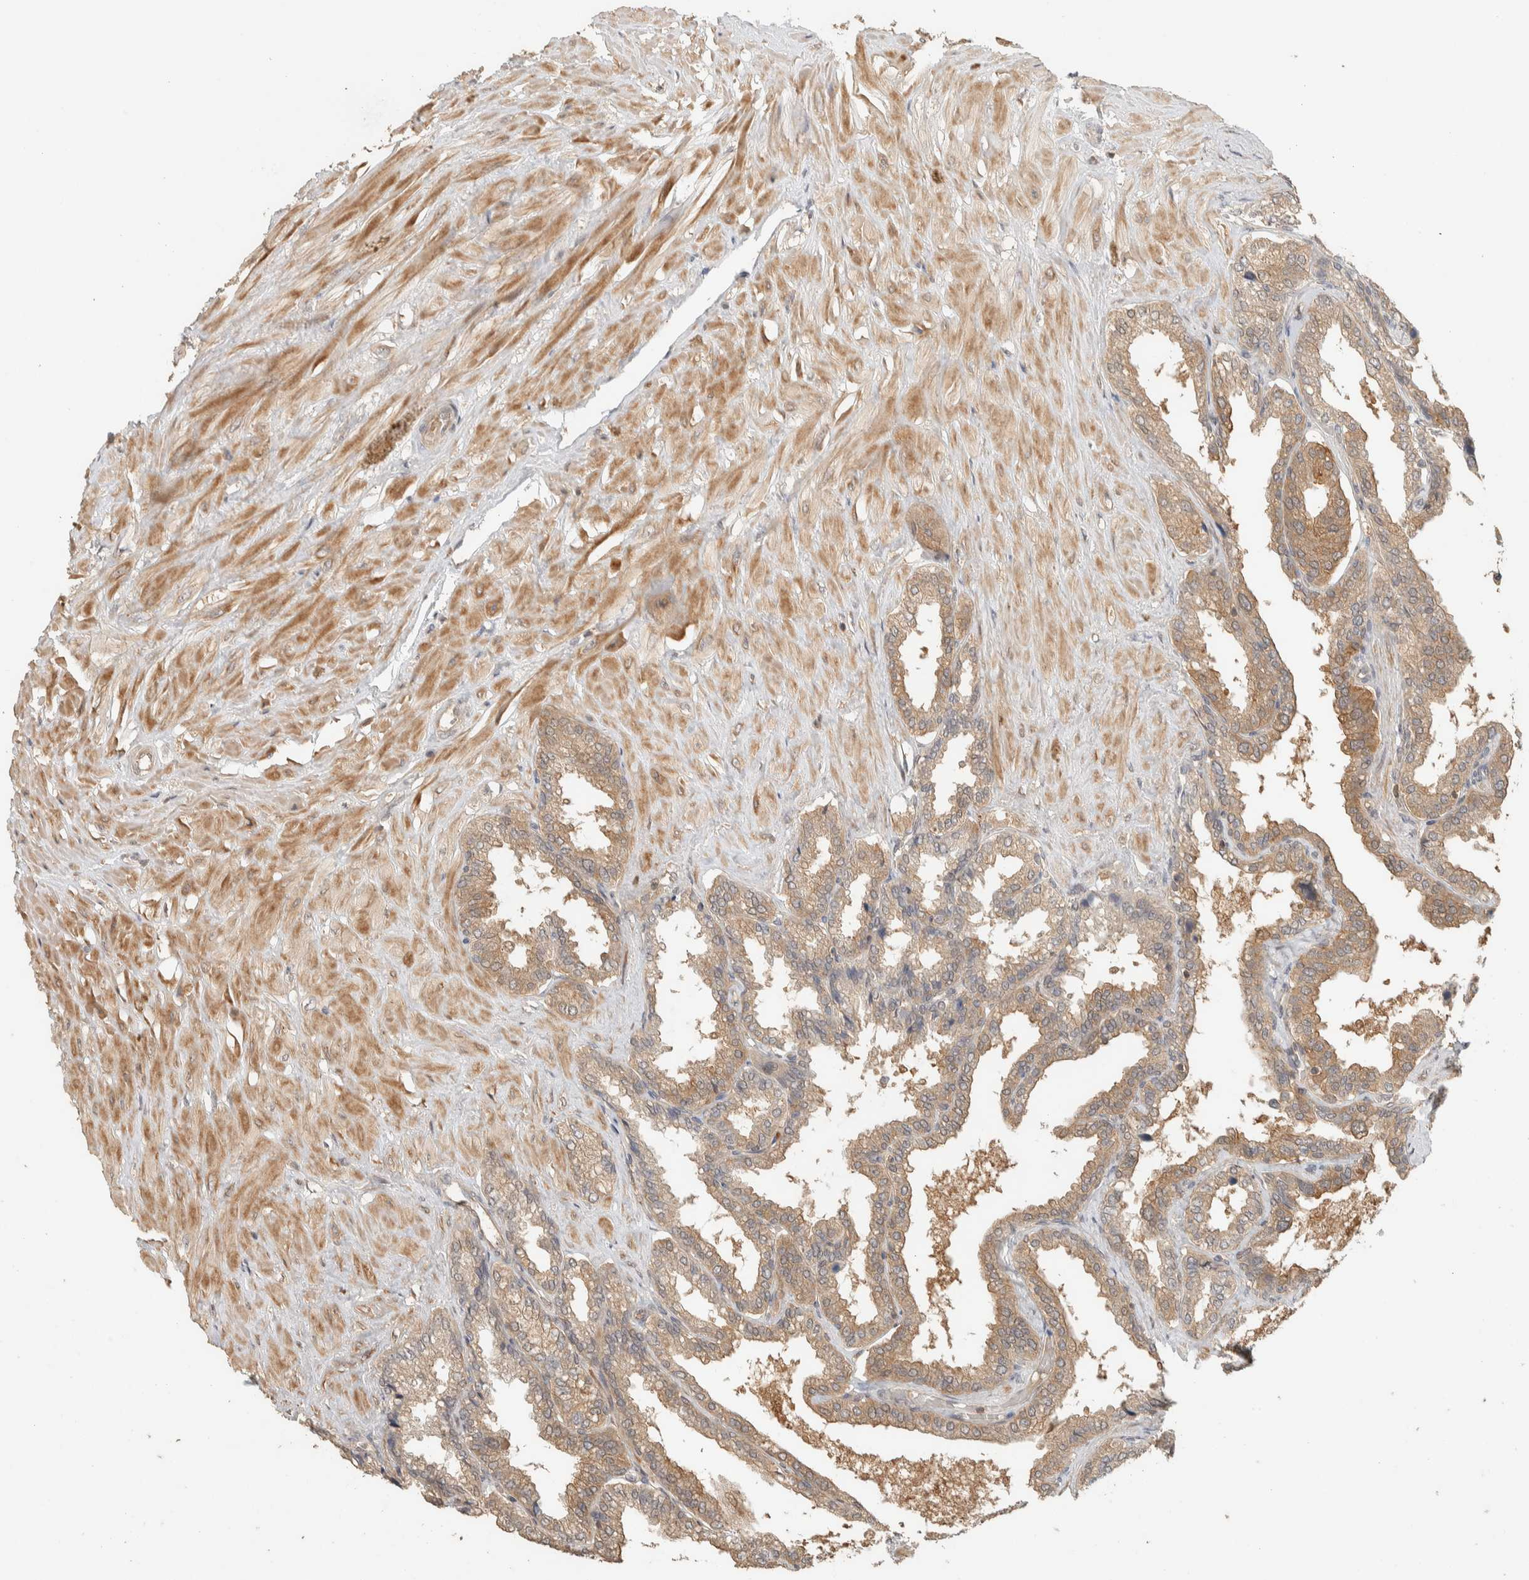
{"staining": {"intensity": "moderate", "quantity": "25%-75%", "location": "cytoplasmic/membranous"}, "tissue": "seminal vesicle", "cell_type": "Glandular cells", "image_type": "normal", "snomed": [{"axis": "morphology", "description": "Normal tissue, NOS"}, {"axis": "topography", "description": "Seminal veicle"}], "caption": "Moderate cytoplasmic/membranous positivity is identified in about 25%-75% of glandular cells in unremarkable seminal vesicle. Using DAB (brown) and hematoxylin (blue) stains, captured at high magnification using brightfield microscopy.", "gene": "ADSS2", "patient": {"sex": "male", "age": 46}}